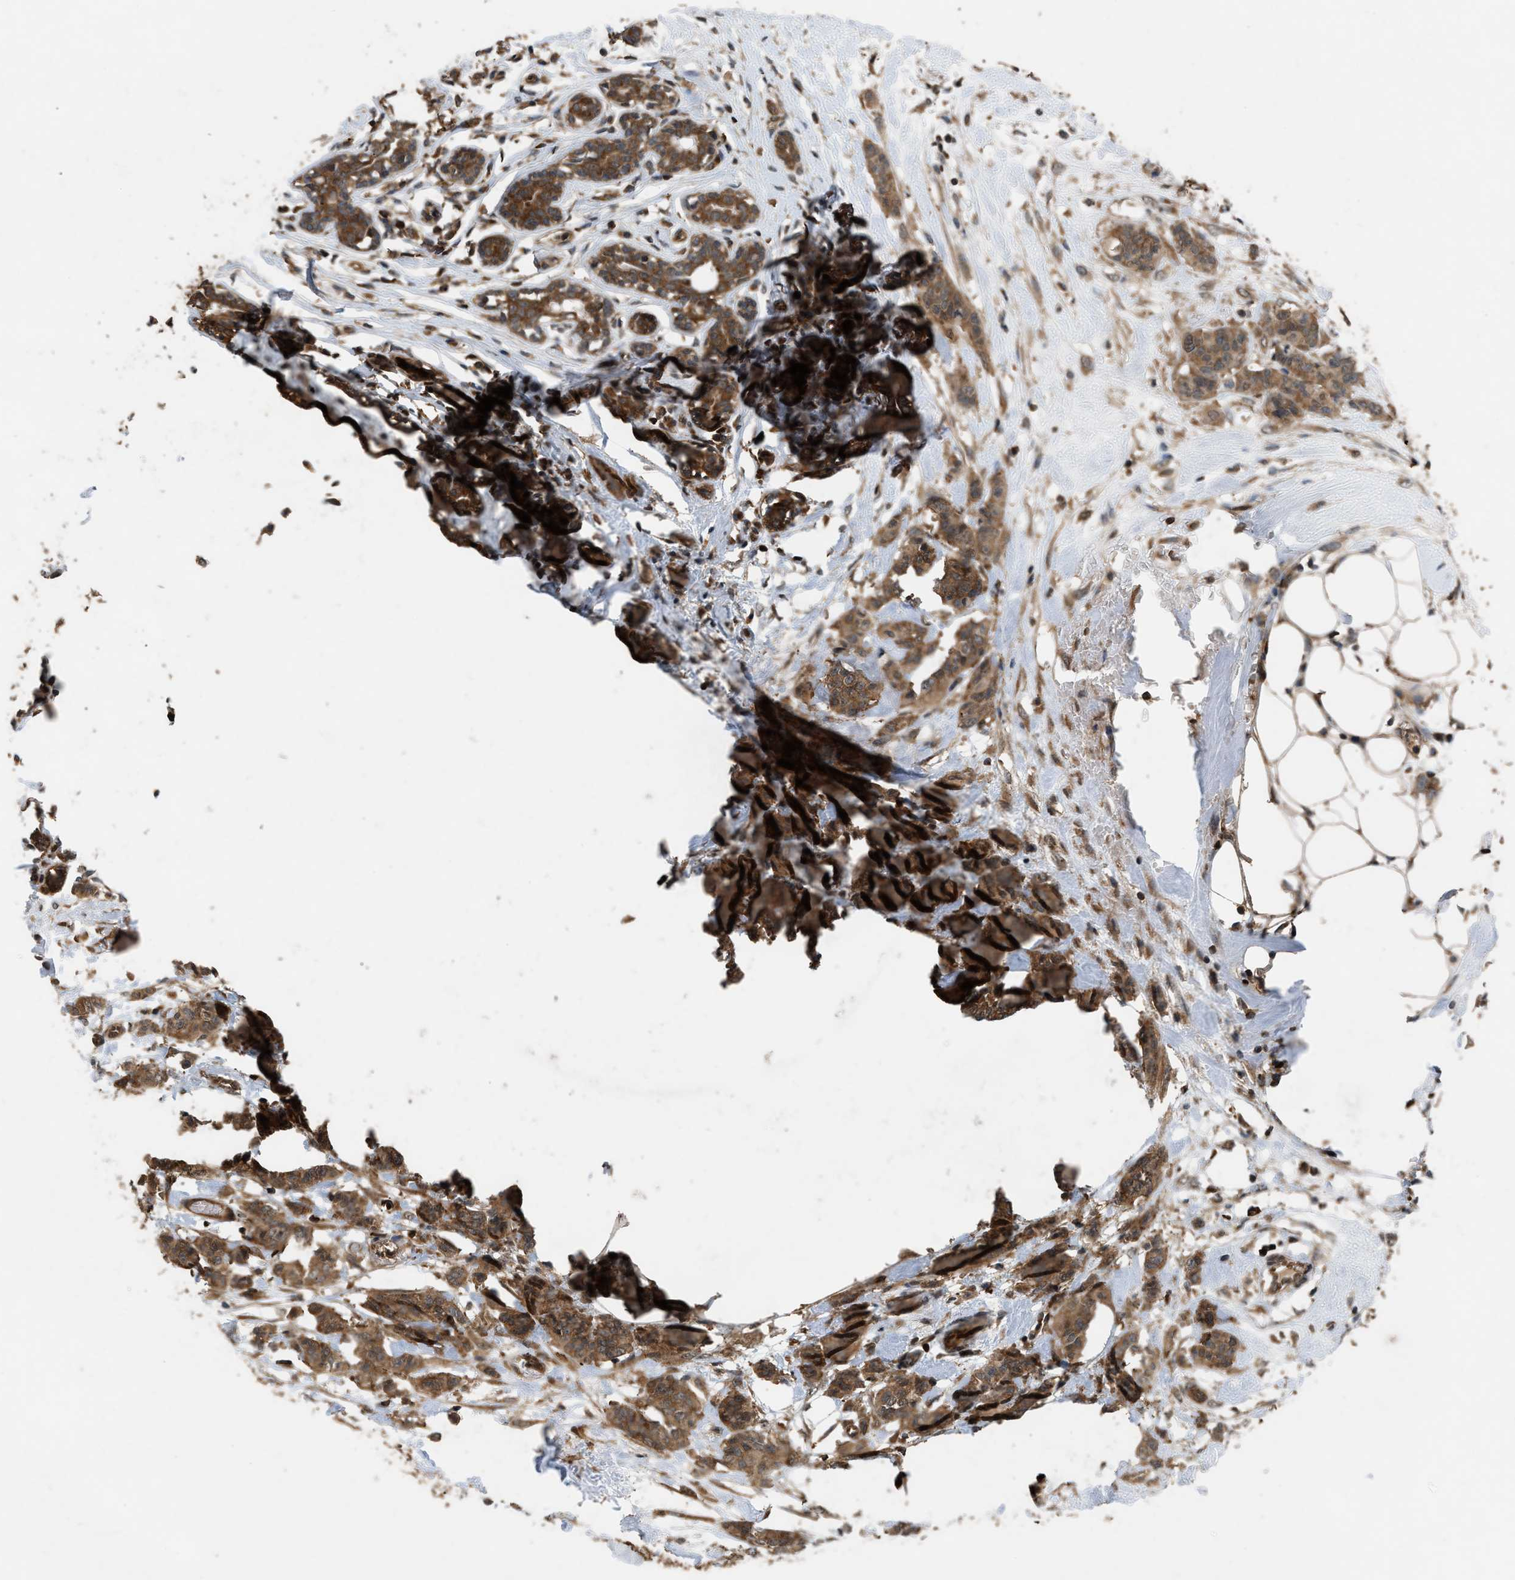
{"staining": {"intensity": "moderate", "quantity": ">75%", "location": "cytoplasmic/membranous"}, "tissue": "breast cancer", "cell_type": "Tumor cells", "image_type": "cancer", "snomed": [{"axis": "morphology", "description": "Normal tissue, NOS"}, {"axis": "morphology", "description": "Duct carcinoma"}, {"axis": "topography", "description": "Breast"}], "caption": "Immunohistochemical staining of human breast cancer displays moderate cytoplasmic/membranous protein positivity in about >75% of tumor cells. The staining is performed using DAB (3,3'-diaminobenzidine) brown chromogen to label protein expression. The nuclei are counter-stained blue using hematoxylin.", "gene": "OXSR1", "patient": {"sex": "female", "age": 40}}